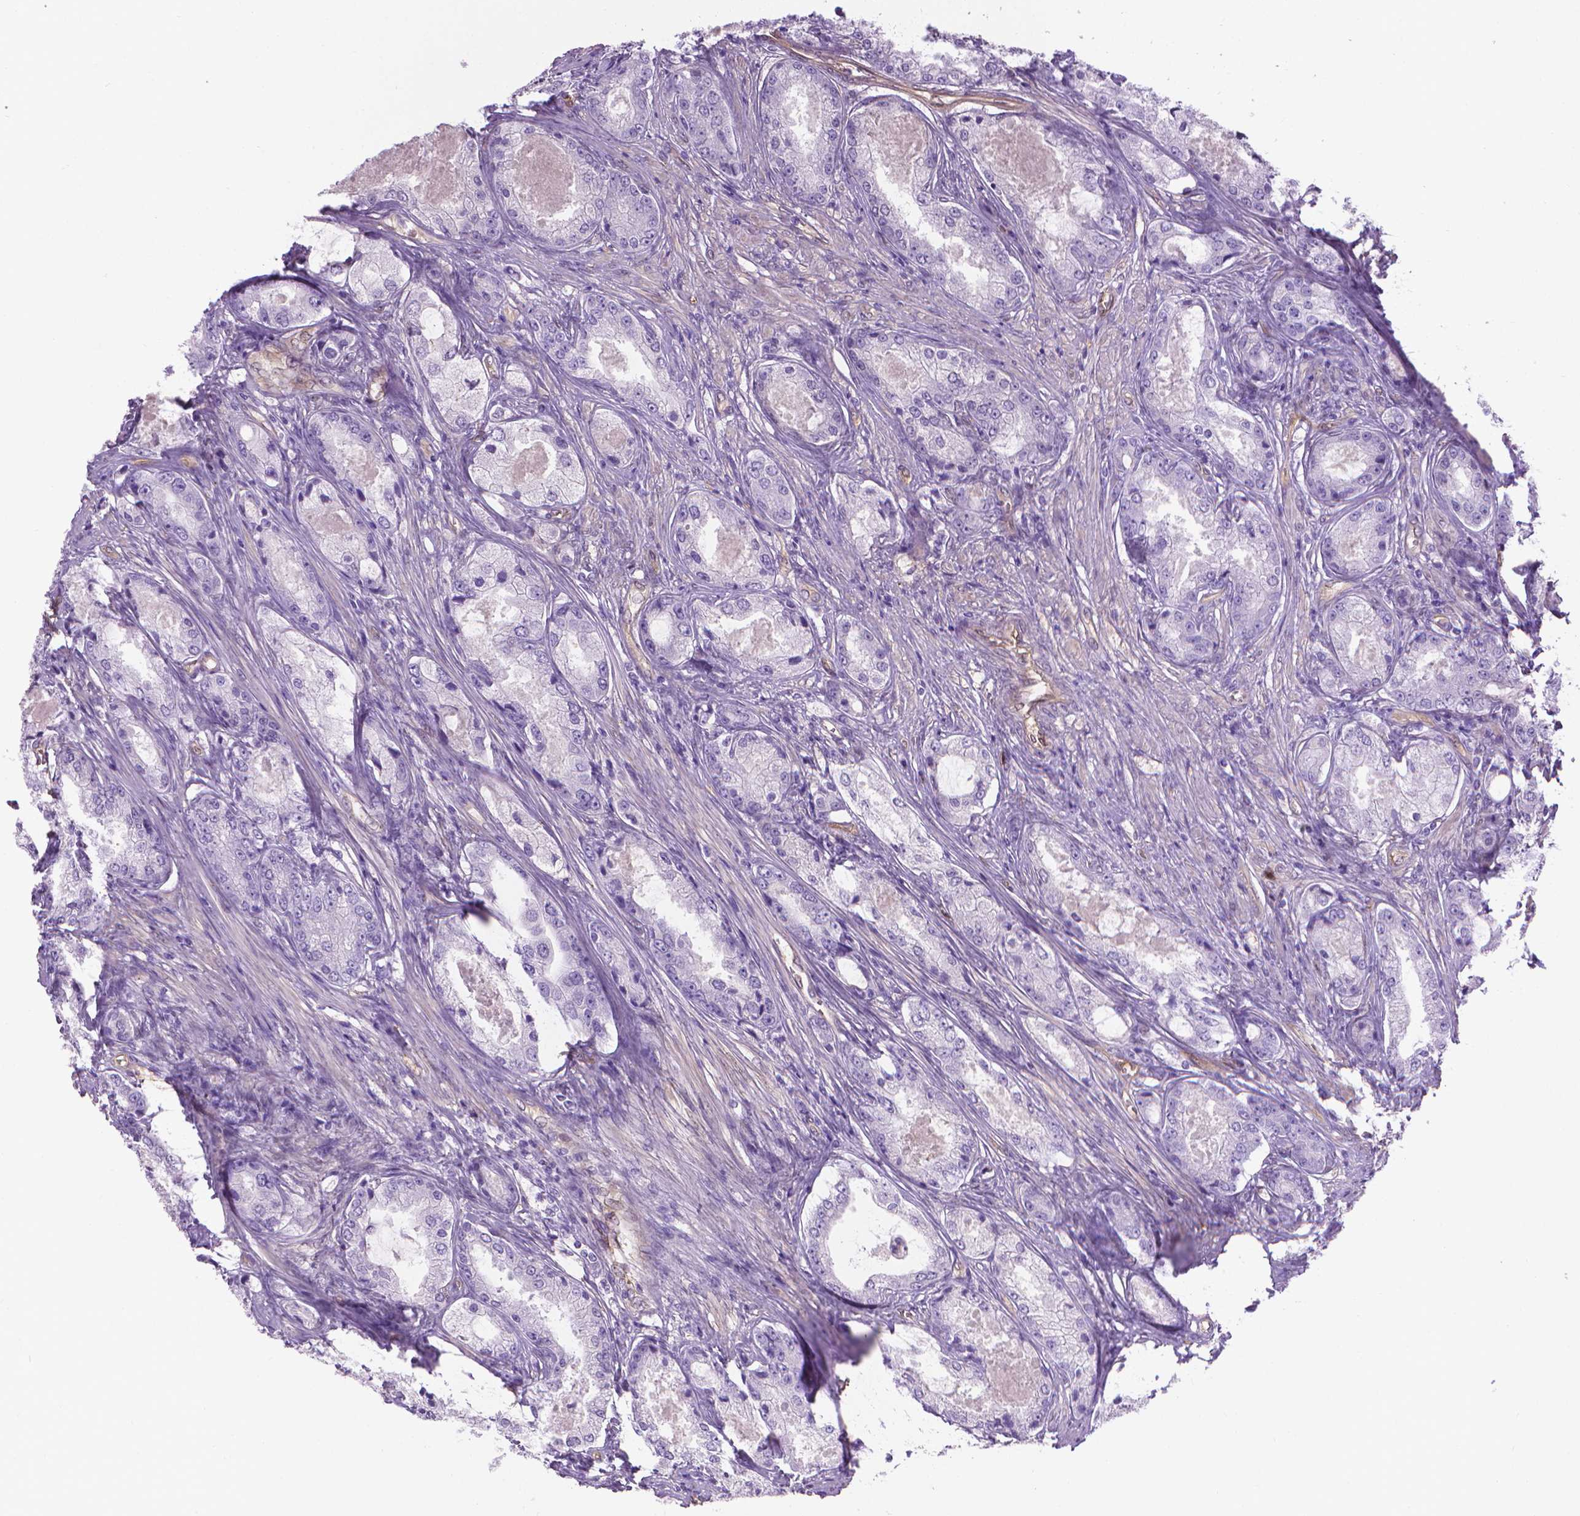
{"staining": {"intensity": "negative", "quantity": "none", "location": "none"}, "tissue": "prostate cancer", "cell_type": "Tumor cells", "image_type": "cancer", "snomed": [{"axis": "morphology", "description": "Adenocarcinoma, Low grade"}, {"axis": "topography", "description": "Prostate"}], "caption": "The micrograph reveals no significant staining in tumor cells of prostate cancer.", "gene": "CLIC4", "patient": {"sex": "male", "age": 68}}